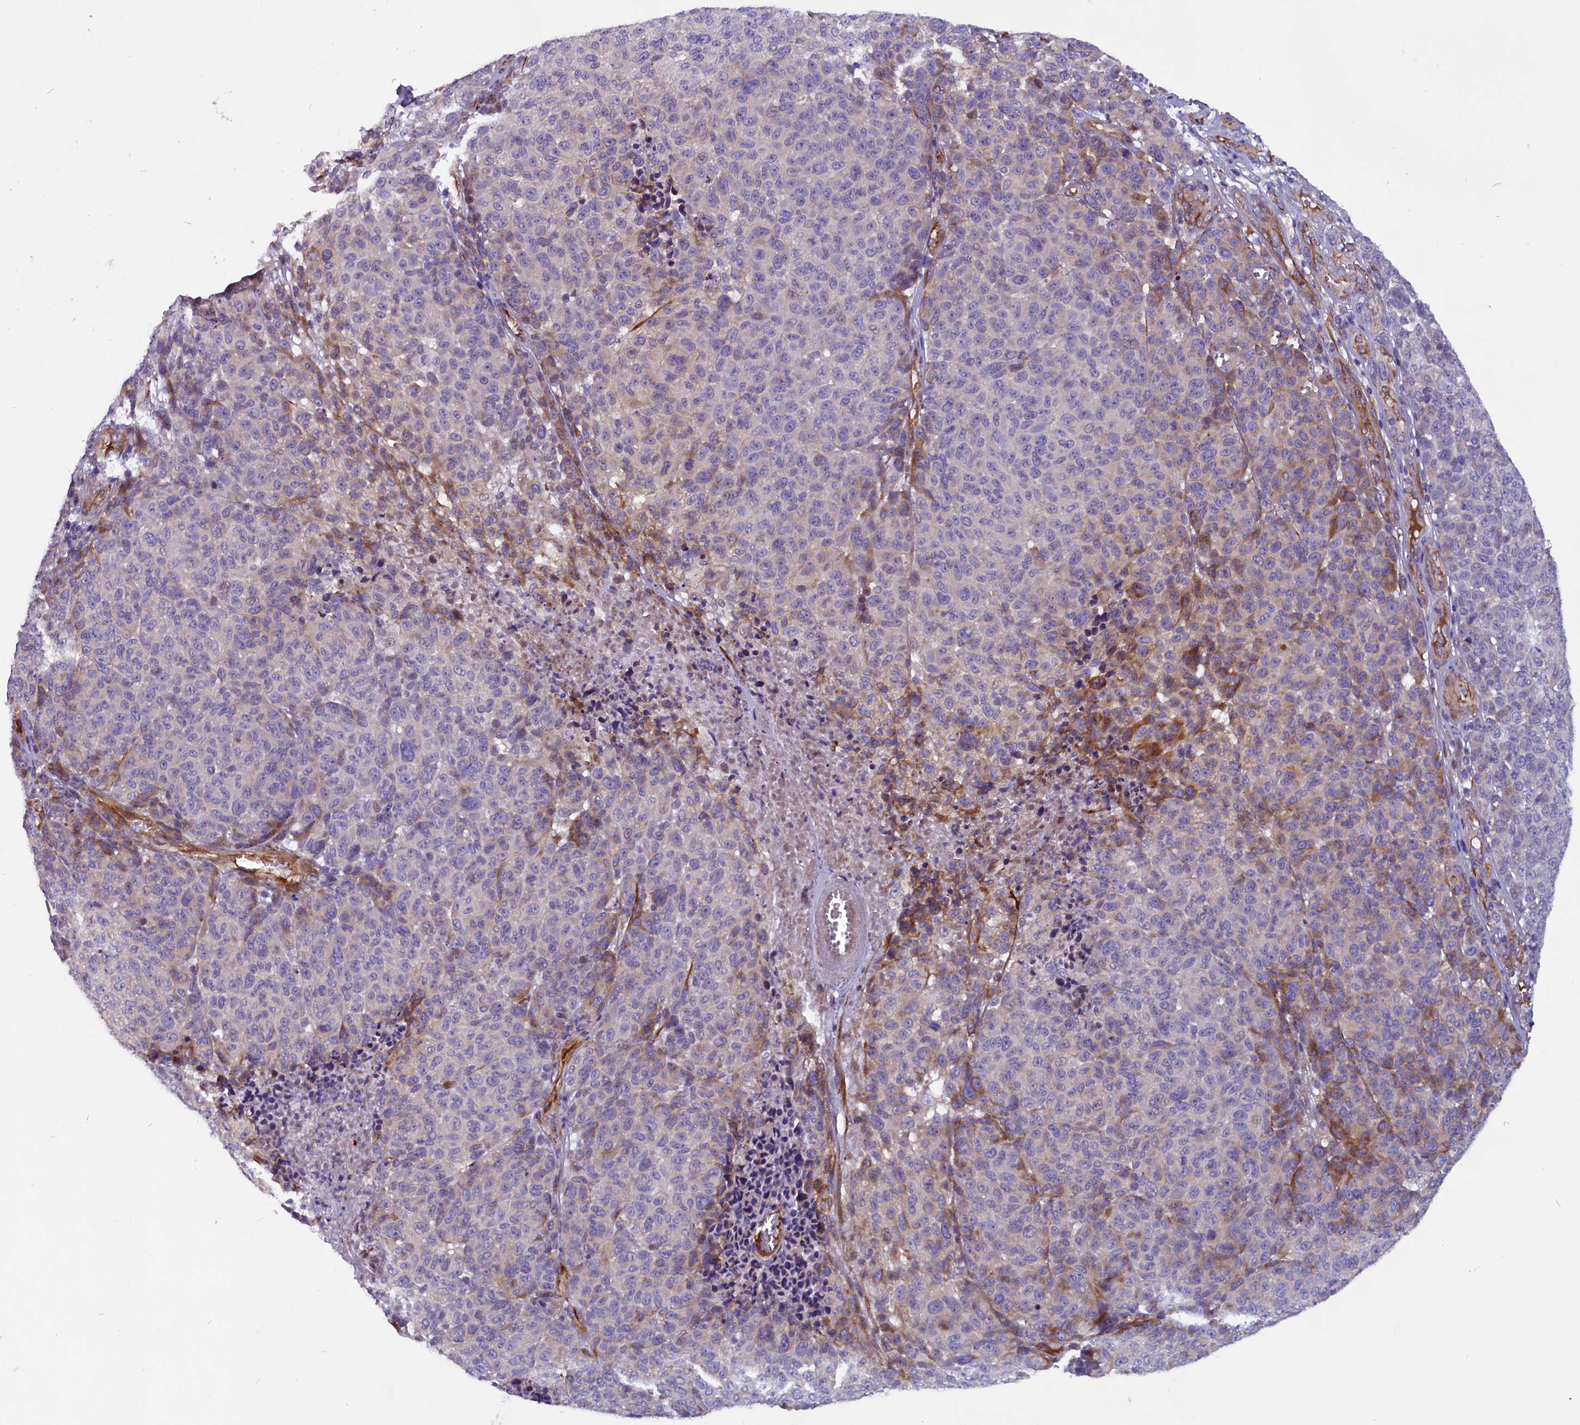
{"staining": {"intensity": "moderate", "quantity": "<25%", "location": "cytoplasmic/membranous"}, "tissue": "melanoma", "cell_type": "Tumor cells", "image_type": "cancer", "snomed": [{"axis": "morphology", "description": "Malignant melanoma, NOS"}, {"axis": "topography", "description": "Skin"}], "caption": "A high-resolution micrograph shows immunohistochemistry staining of melanoma, which reveals moderate cytoplasmic/membranous staining in about <25% of tumor cells.", "gene": "ZNF749", "patient": {"sex": "male", "age": 49}}